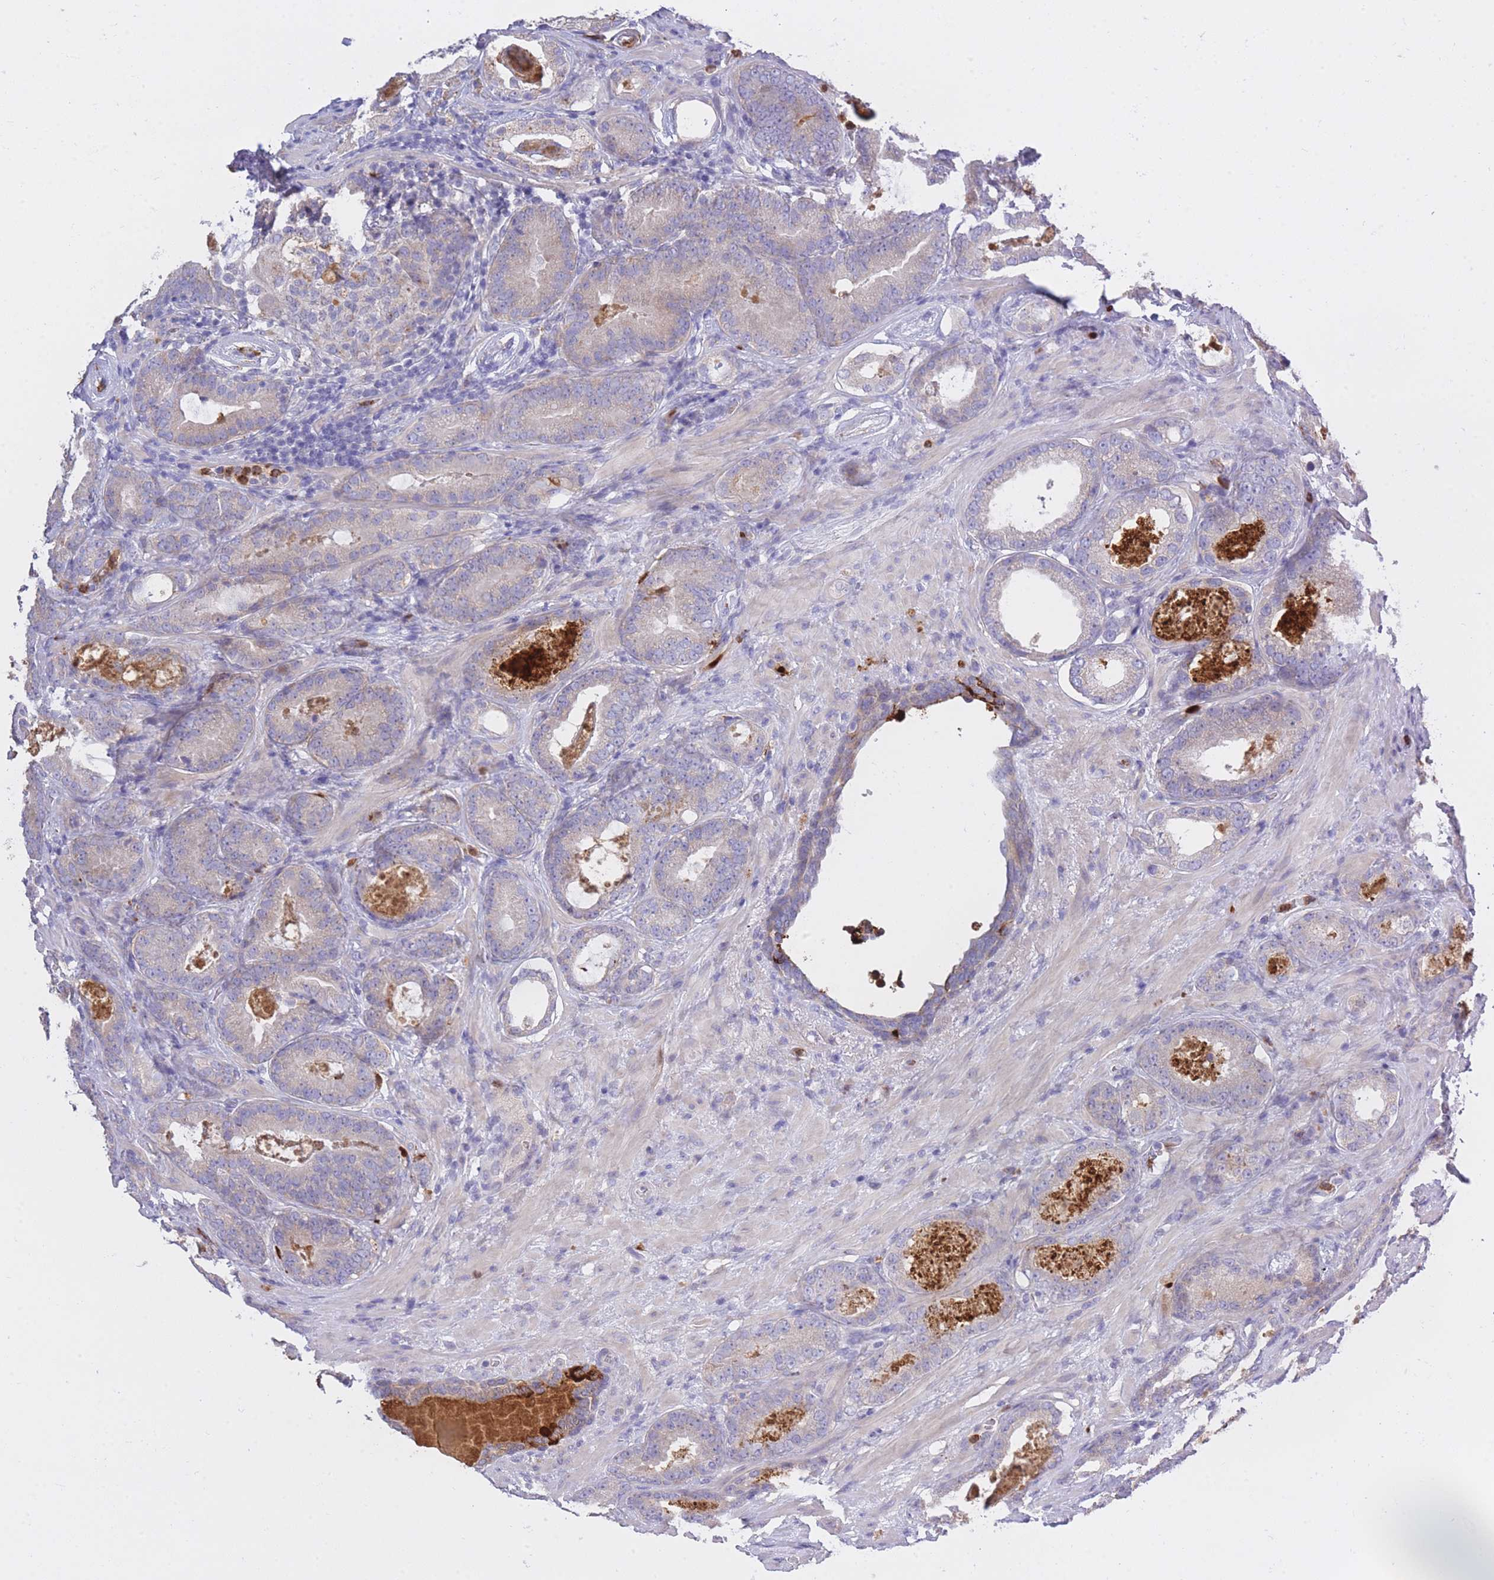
{"staining": {"intensity": "negative", "quantity": "none", "location": "none"}, "tissue": "prostate cancer", "cell_type": "Tumor cells", "image_type": "cancer", "snomed": [{"axis": "morphology", "description": "Adenocarcinoma, High grade"}, {"axis": "topography", "description": "Prostate"}], "caption": "Image shows no protein positivity in tumor cells of prostate cancer tissue.", "gene": "CENPM", "patient": {"sex": "male", "age": 66}}